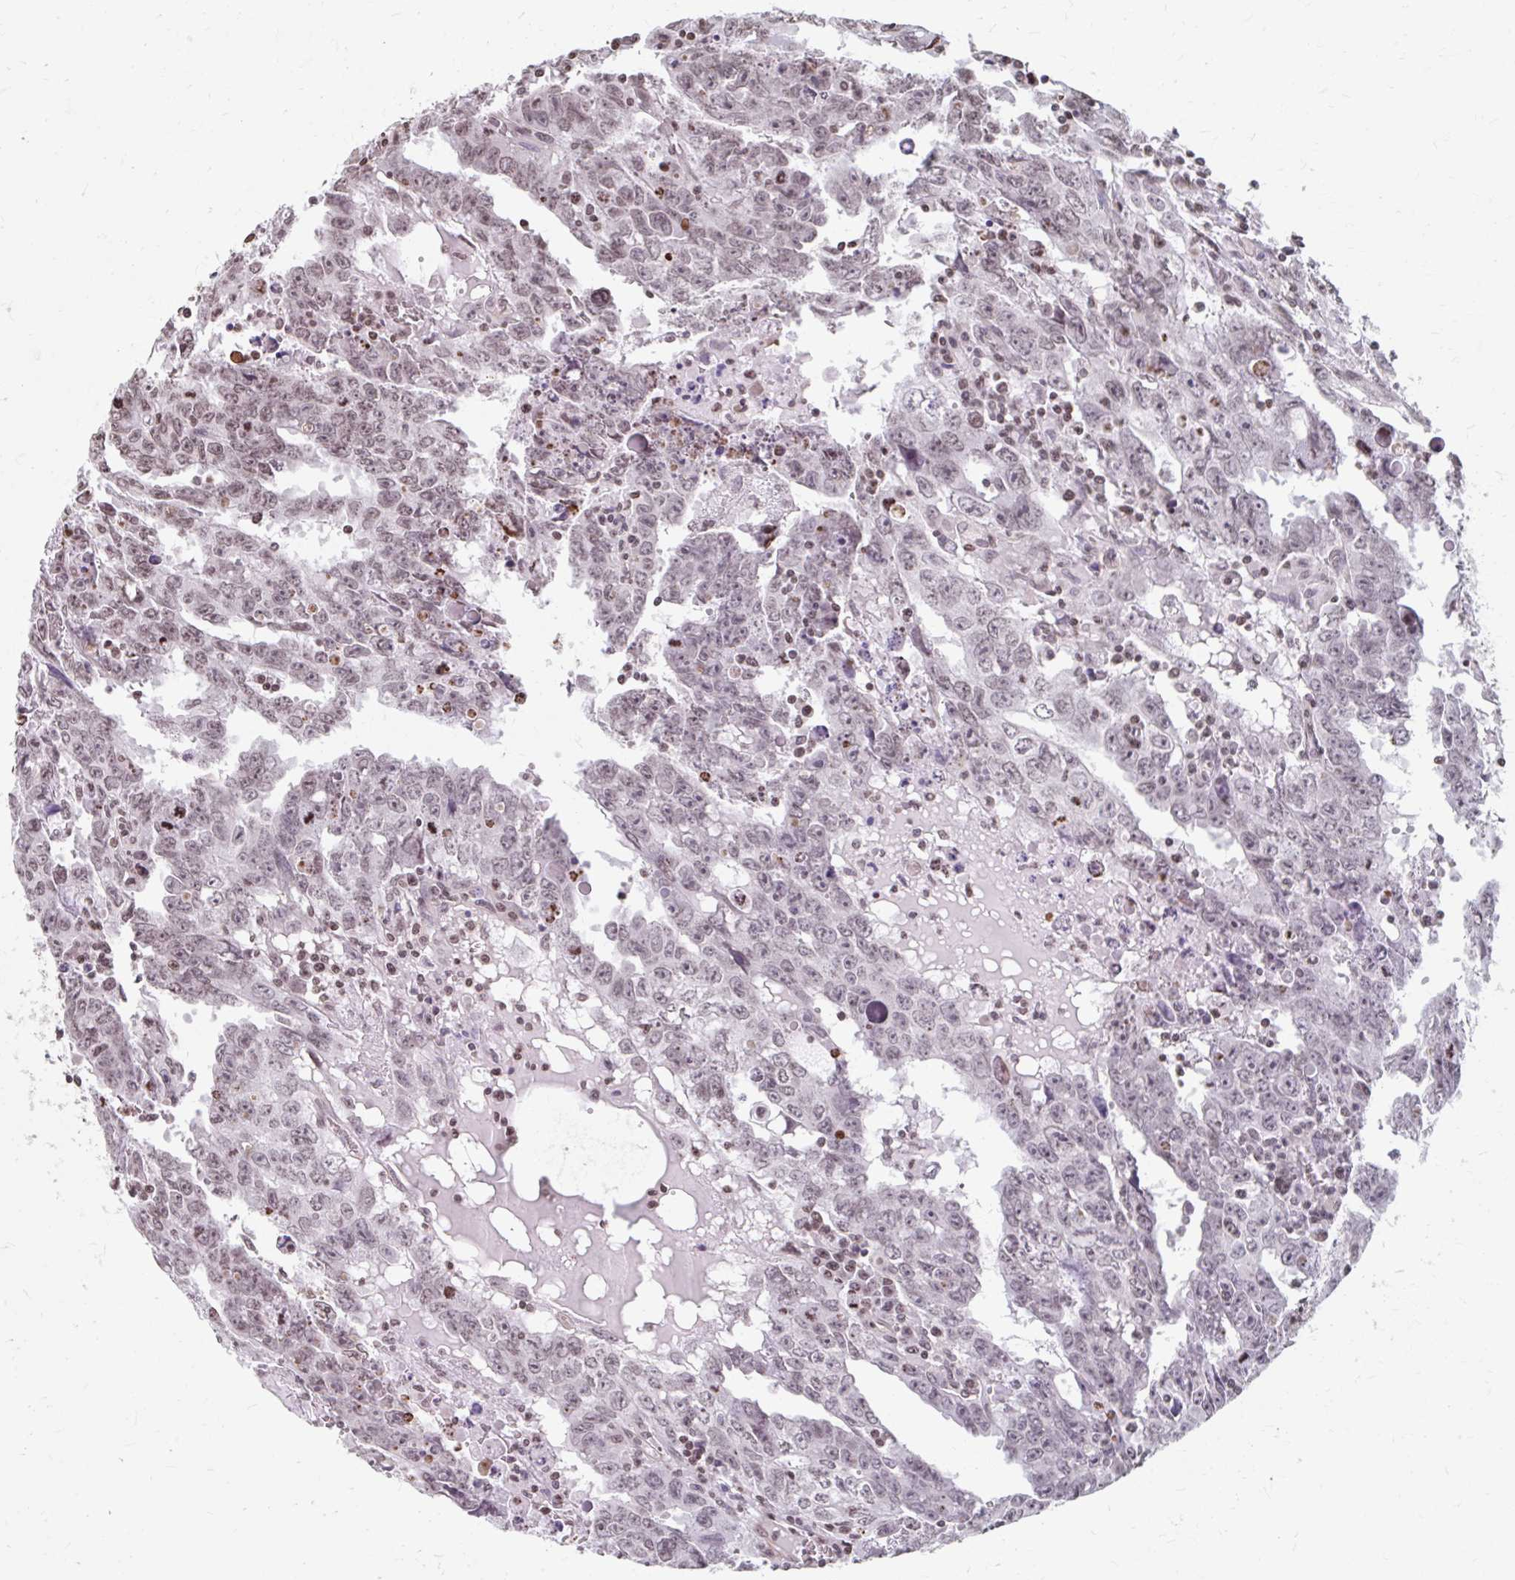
{"staining": {"intensity": "weak", "quantity": "25%-75%", "location": "nuclear"}, "tissue": "testis cancer", "cell_type": "Tumor cells", "image_type": "cancer", "snomed": [{"axis": "morphology", "description": "Carcinoma, Embryonal, NOS"}, {"axis": "topography", "description": "Testis"}], "caption": "Immunohistochemistry (IHC) of embryonal carcinoma (testis) exhibits low levels of weak nuclear positivity in approximately 25%-75% of tumor cells. The protein of interest is stained brown, and the nuclei are stained in blue (DAB (3,3'-diaminobenzidine) IHC with brightfield microscopy, high magnification).", "gene": "ORC3", "patient": {"sex": "male", "age": 22}}